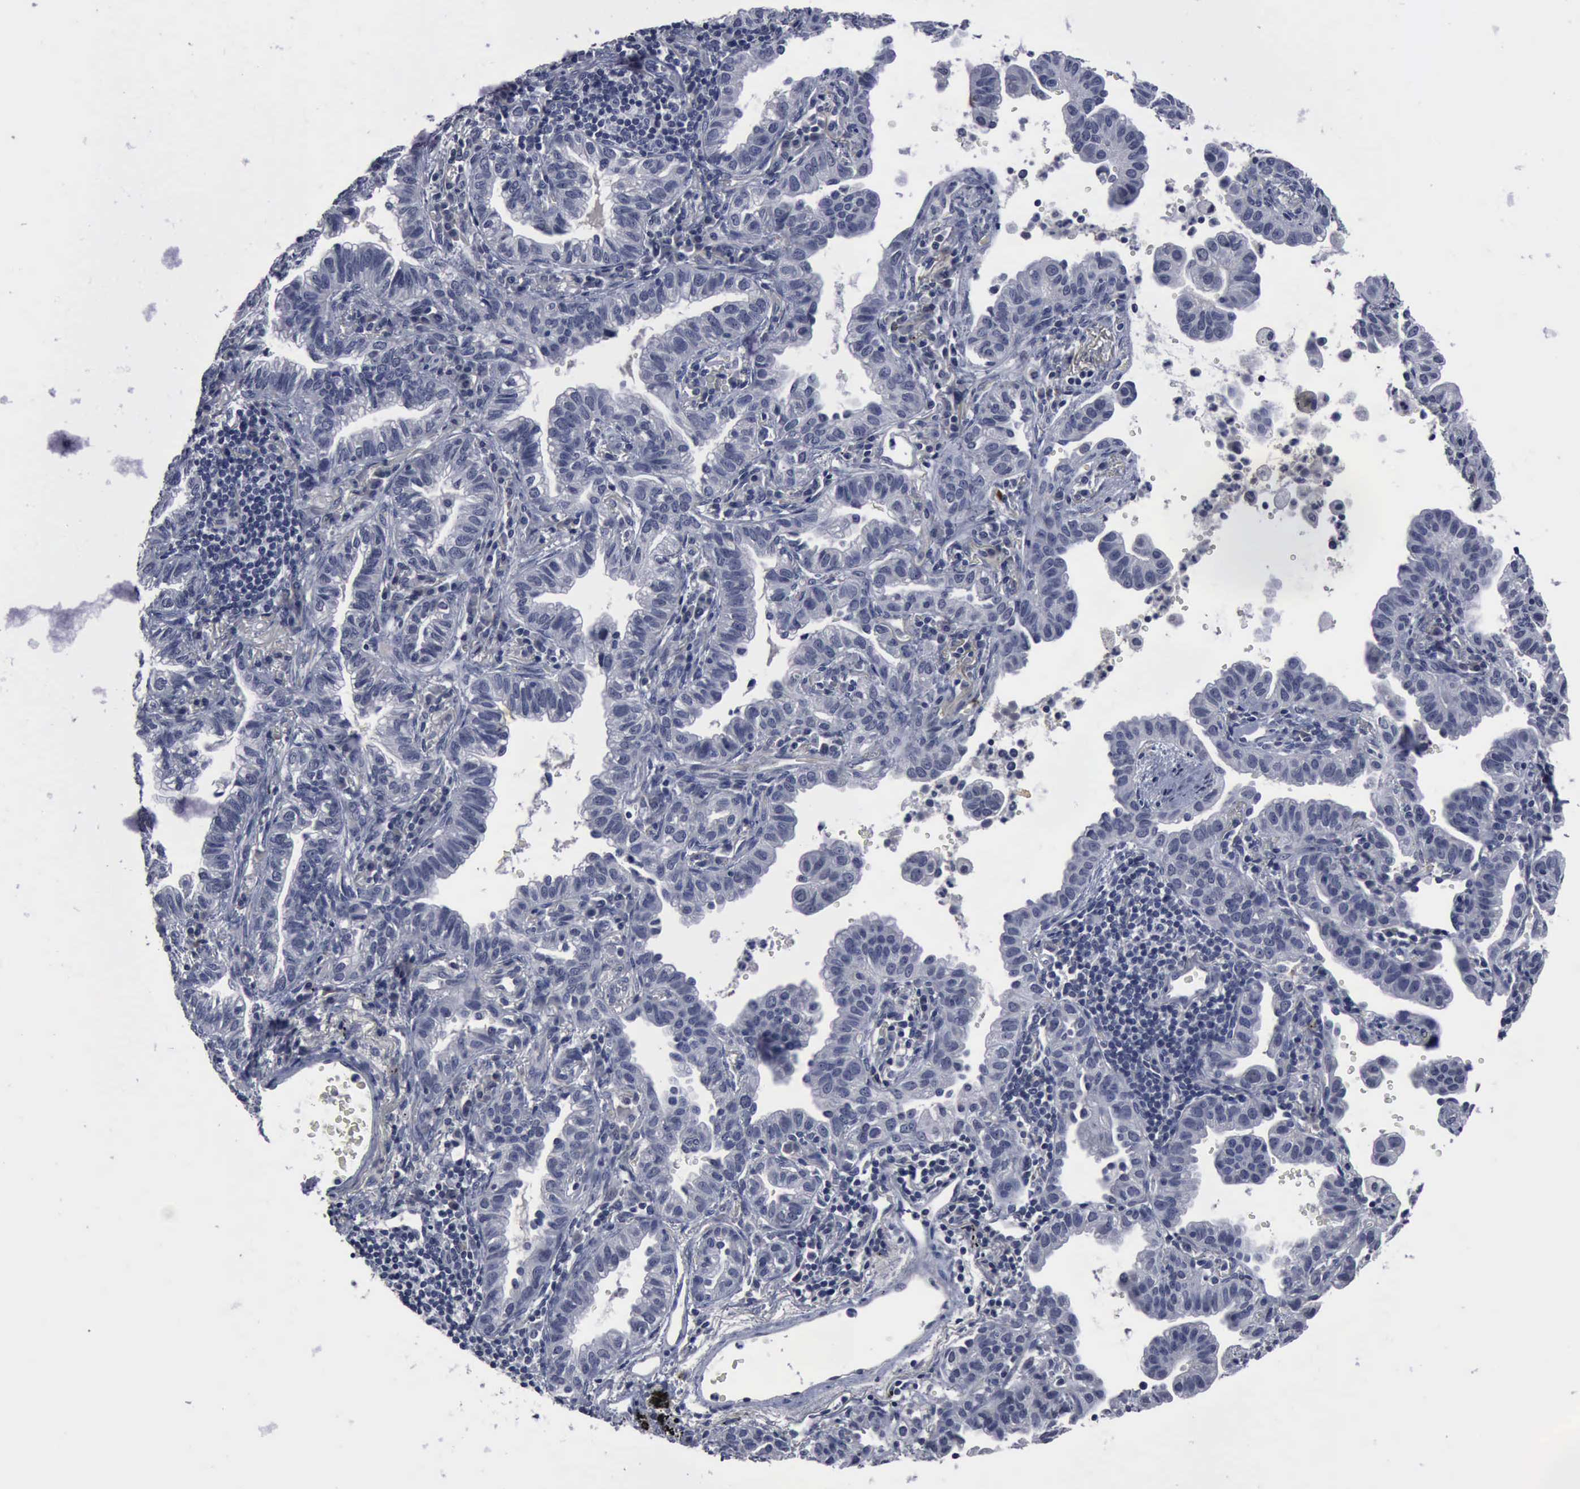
{"staining": {"intensity": "negative", "quantity": "none", "location": "none"}, "tissue": "lung cancer", "cell_type": "Tumor cells", "image_type": "cancer", "snomed": [{"axis": "morphology", "description": "Adenocarcinoma, NOS"}, {"axis": "topography", "description": "Lung"}], "caption": "Lung adenocarcinoma was stained to show a protein in brown. There is no significant staining in tumor cells.", "gene": "MYO18B", "patient": {"sex": "female", "age": 50}}